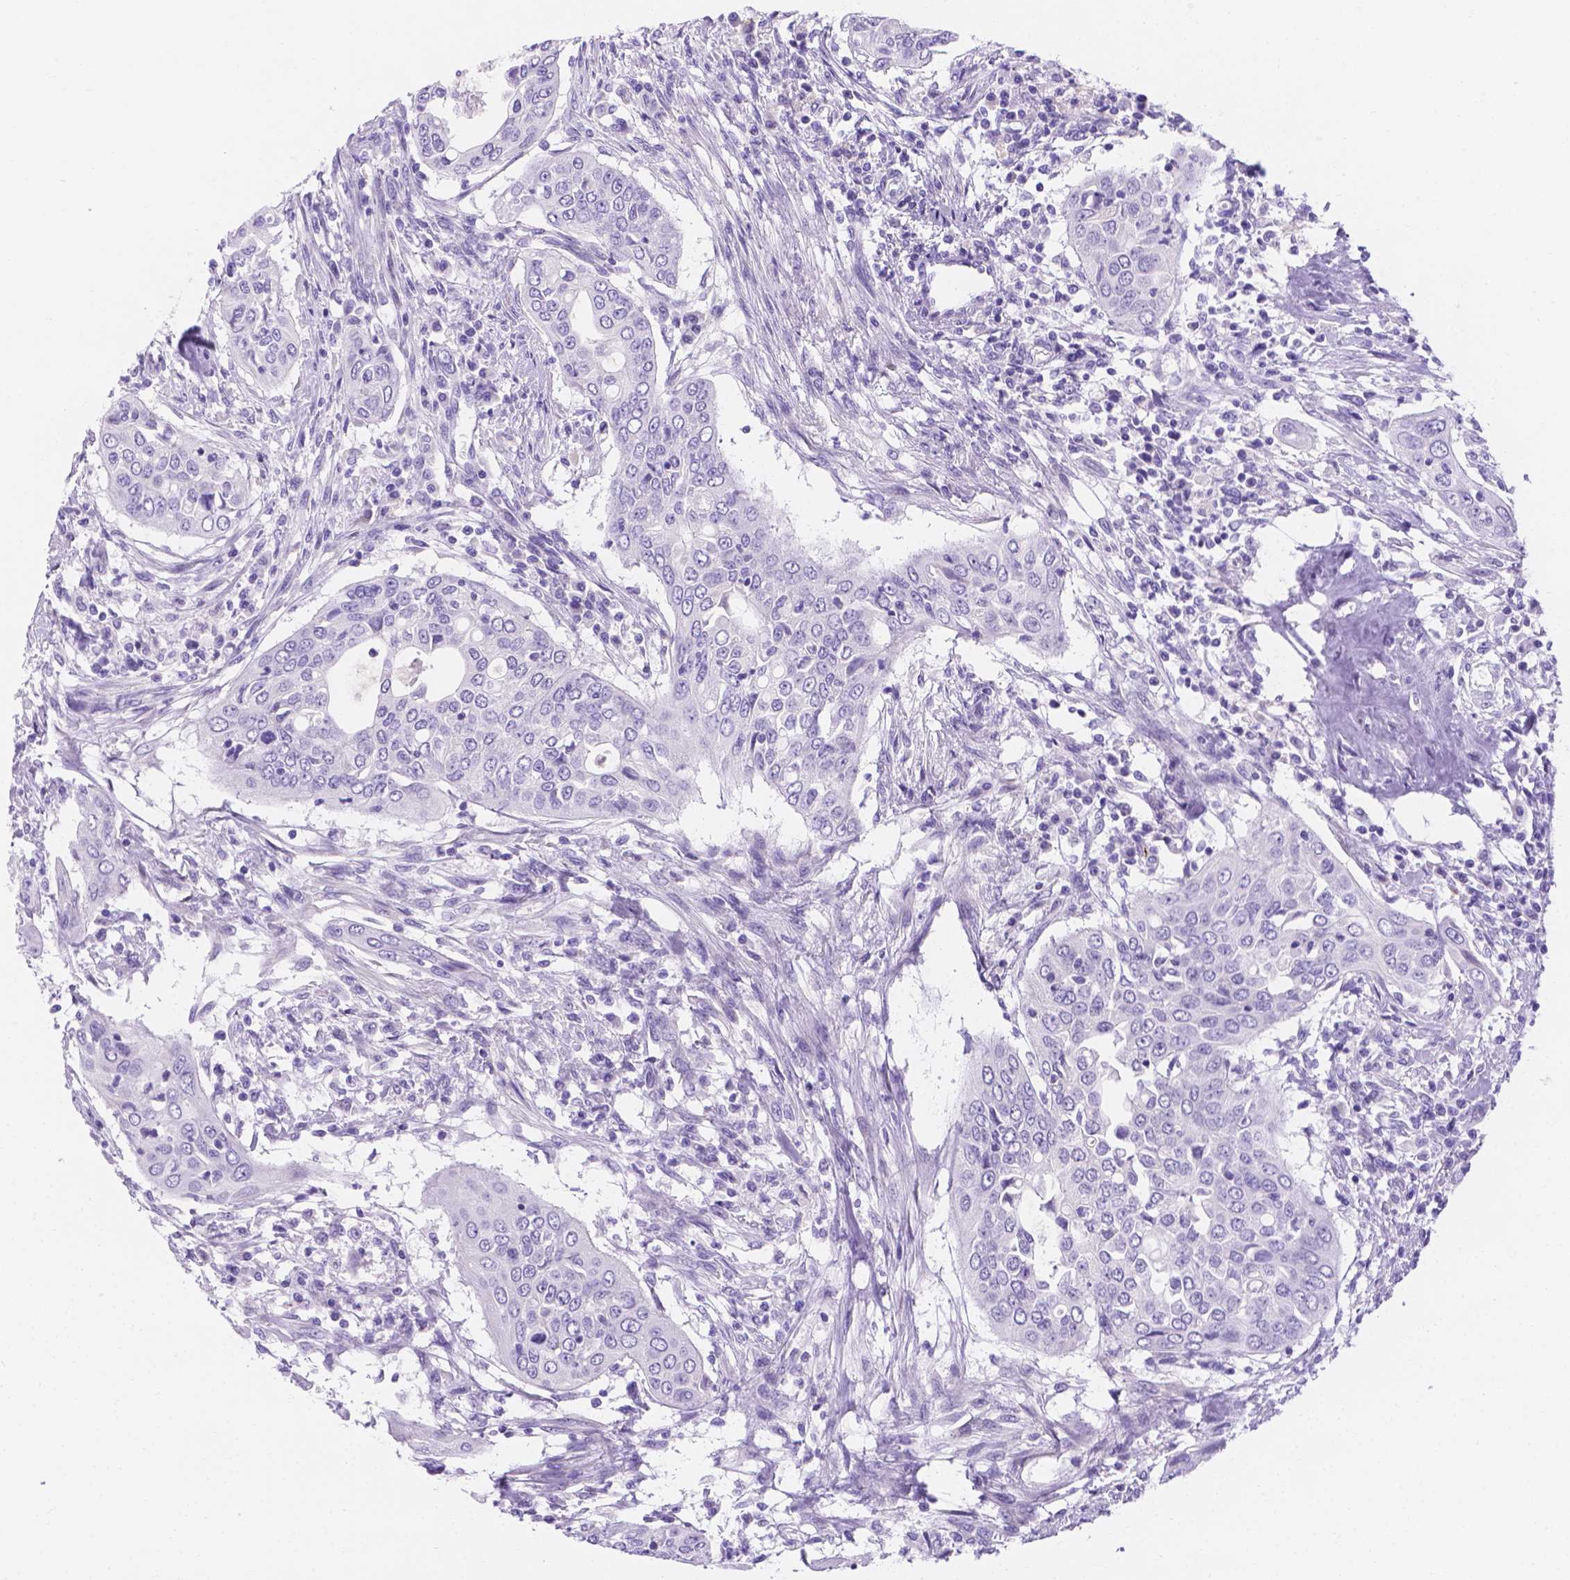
{"staining": {"intensity": "negative", "quantity": "none", "location": "none"}, "tissue": "urothelial cancer", "cell_type": "Tumor cells", "image_type": "cancer", "snomed": [{"axis": "morphology", "description": "Urothelial carcinoma, High grade"}, {"axis": "topography", "description": "Urinary bladder"}], "caption": "An image of urothelial cancer stained for a protein demonstrates no brown staining in tumor cells.", "gene": "MLN", "patient": {"sex": "male", "age": 82}}